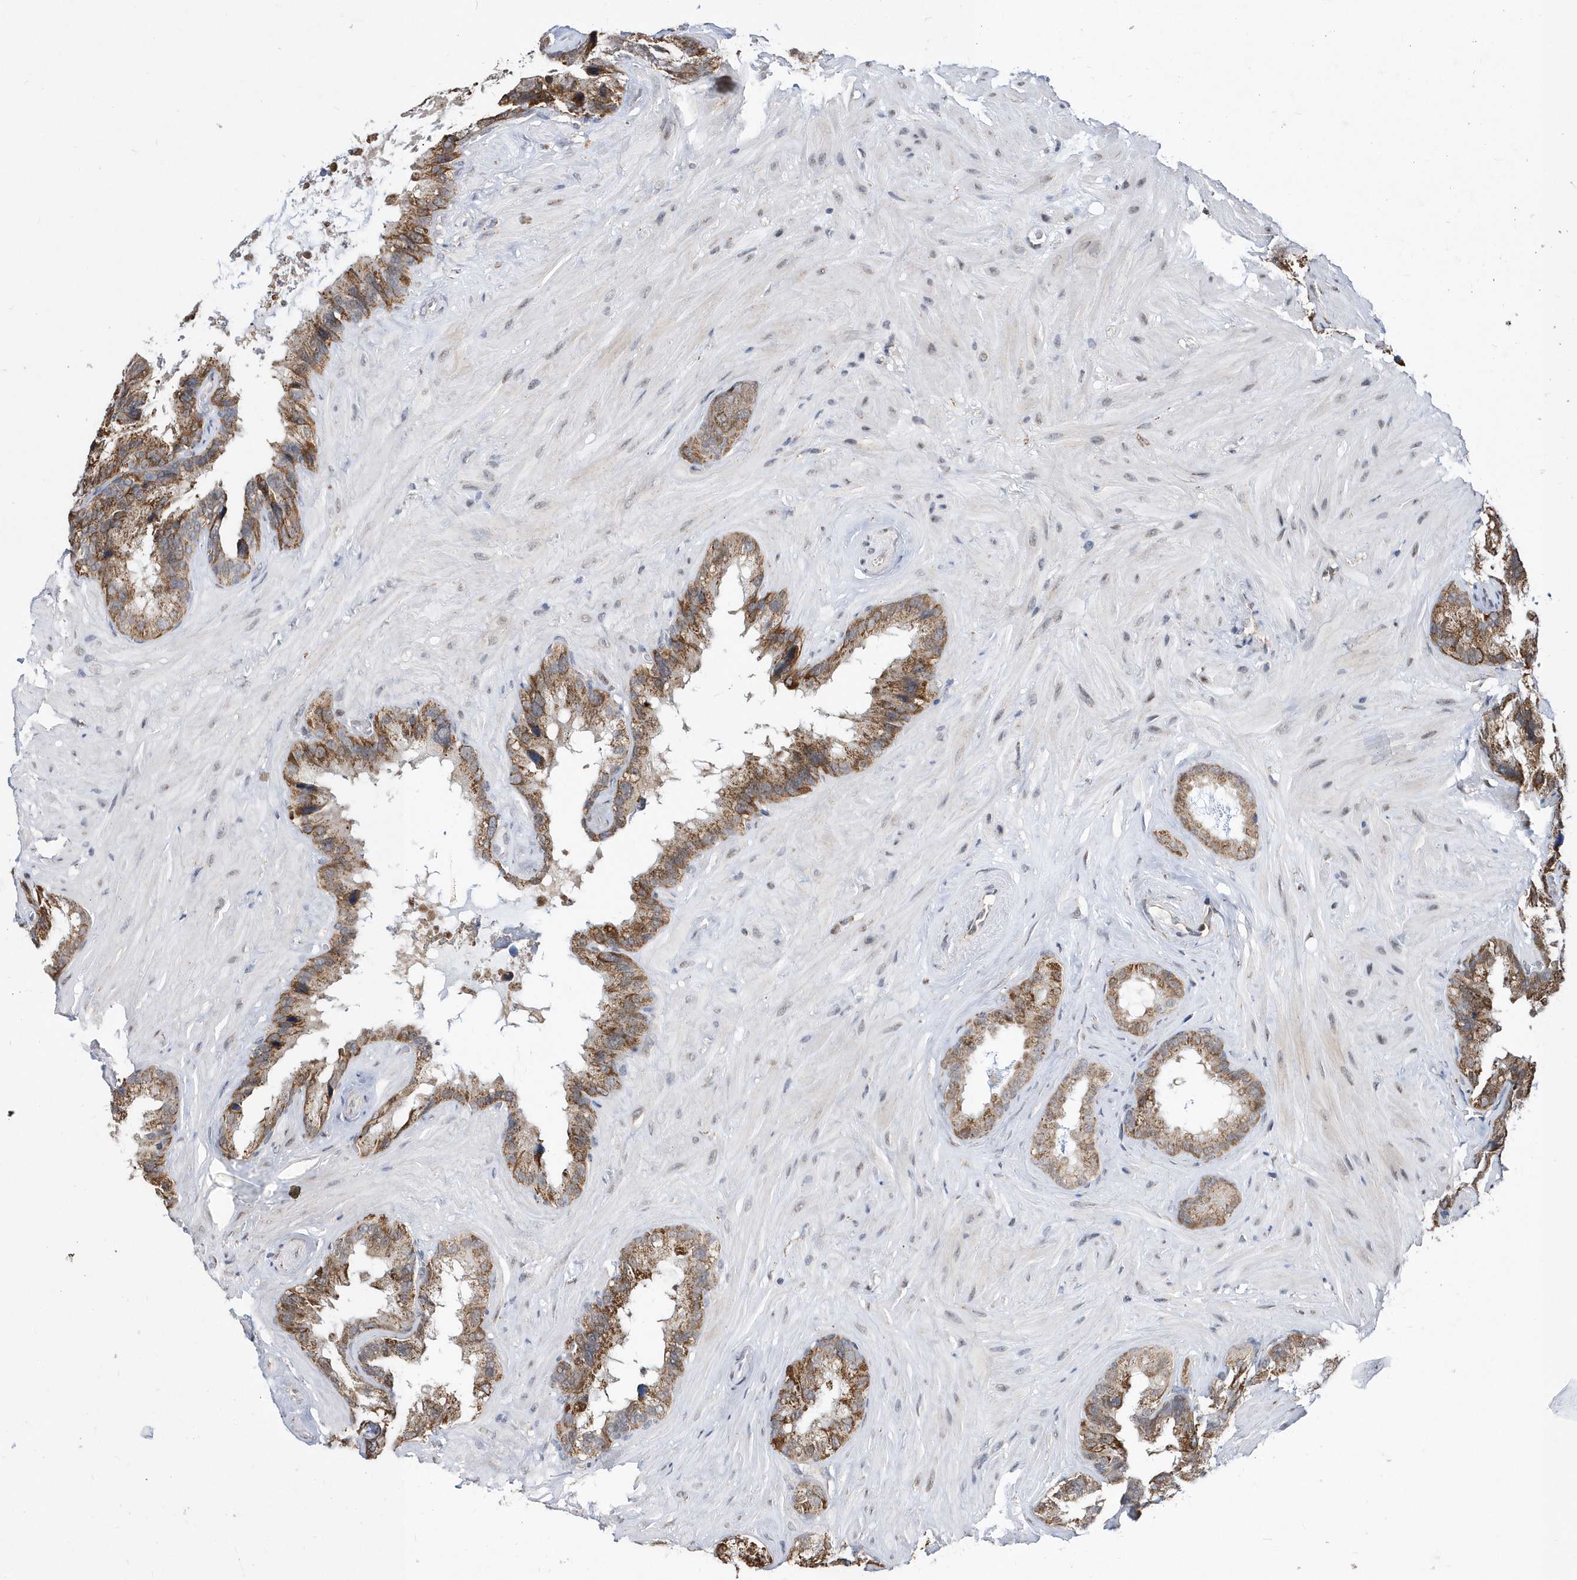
{"staining": {"intensity": "moderate", "quantity": ">75%", "location": "cytoplasmic/membranous"}, "tissue": "seminal vesicle", "cell_type": "Glandular cells", "image_type": "normal", "snomed": [{"axis": "morphology", "description": "Normal tissue, NOS"}, {"axis": "topography", "description": "Prostate"}, {"axis": "topography", "description": "Seminal veicle"}], "caption": "IHC (DAB (3,3'-diaminobenzidine)) staining of unremarkable seminal vesicle demonstrates moderate cytoplasmic/membranous protein staining in about >75% of glandular cells. (IHC, brightfield microscopy, high magnification).", "gene": "SPATA5", "patient": {"sex": "male", "age": 68}}